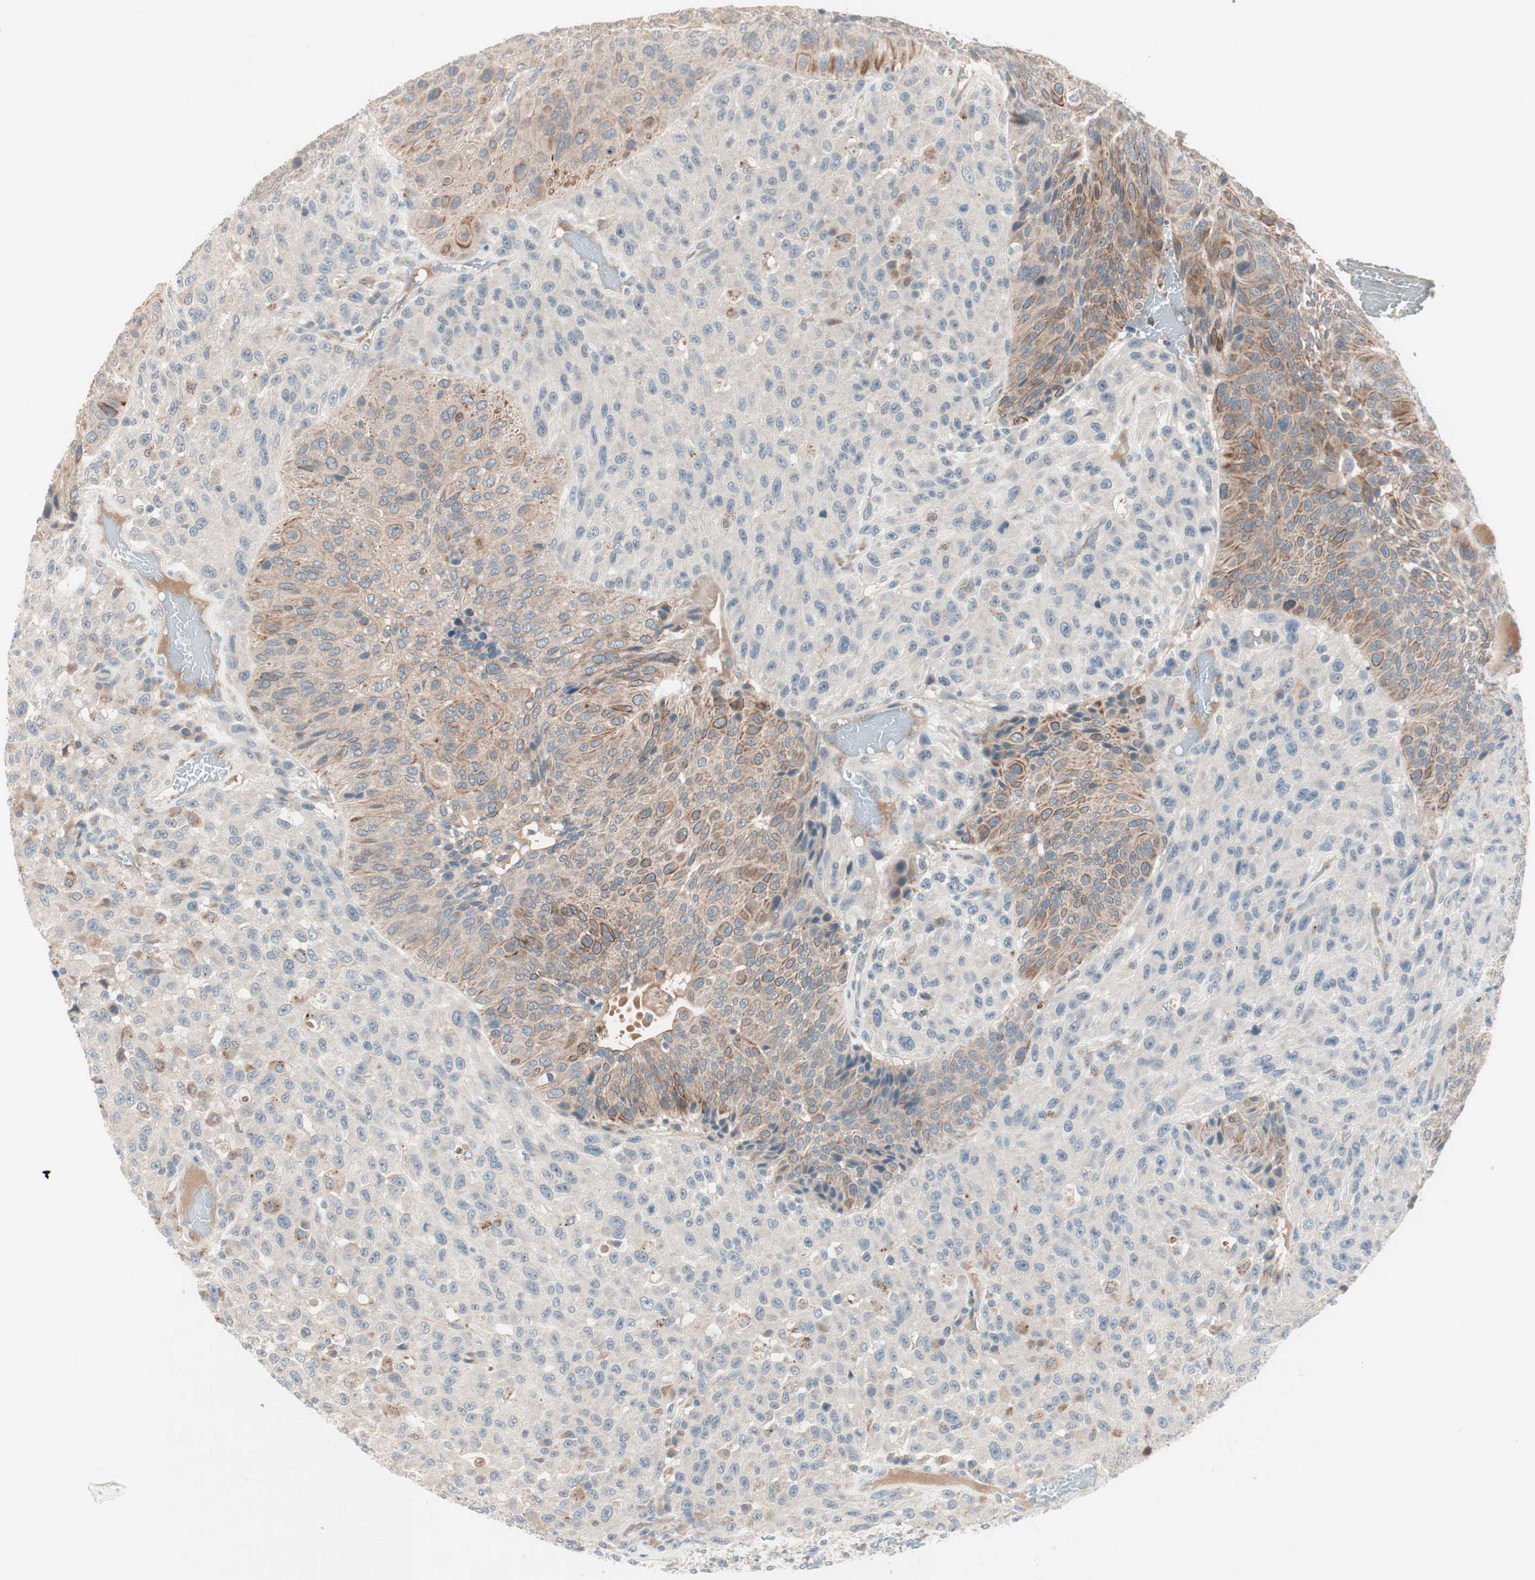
{"staining": {"intensity": "moderate", "quantity": "25%-75%", "location": "cytoplasmic/membranous"}, "tissue": "urothelial cancer", "cell_type": "Tumor cells", "image_type": "cancer", "snomed": [{"axis": "morphology", "description": "Urothelial carcinoma, High grade"}, {"axis": "topography", "description": "Urinary bladder"}], "caption": "A micrograph of high-grade urothelial carcinoma stained for a protein exhibits moderate cytoplasmic/membranous brown staining in tumor cells.", "gene": "FGFR4", "patient": {"sex": "male", "age": 66}}